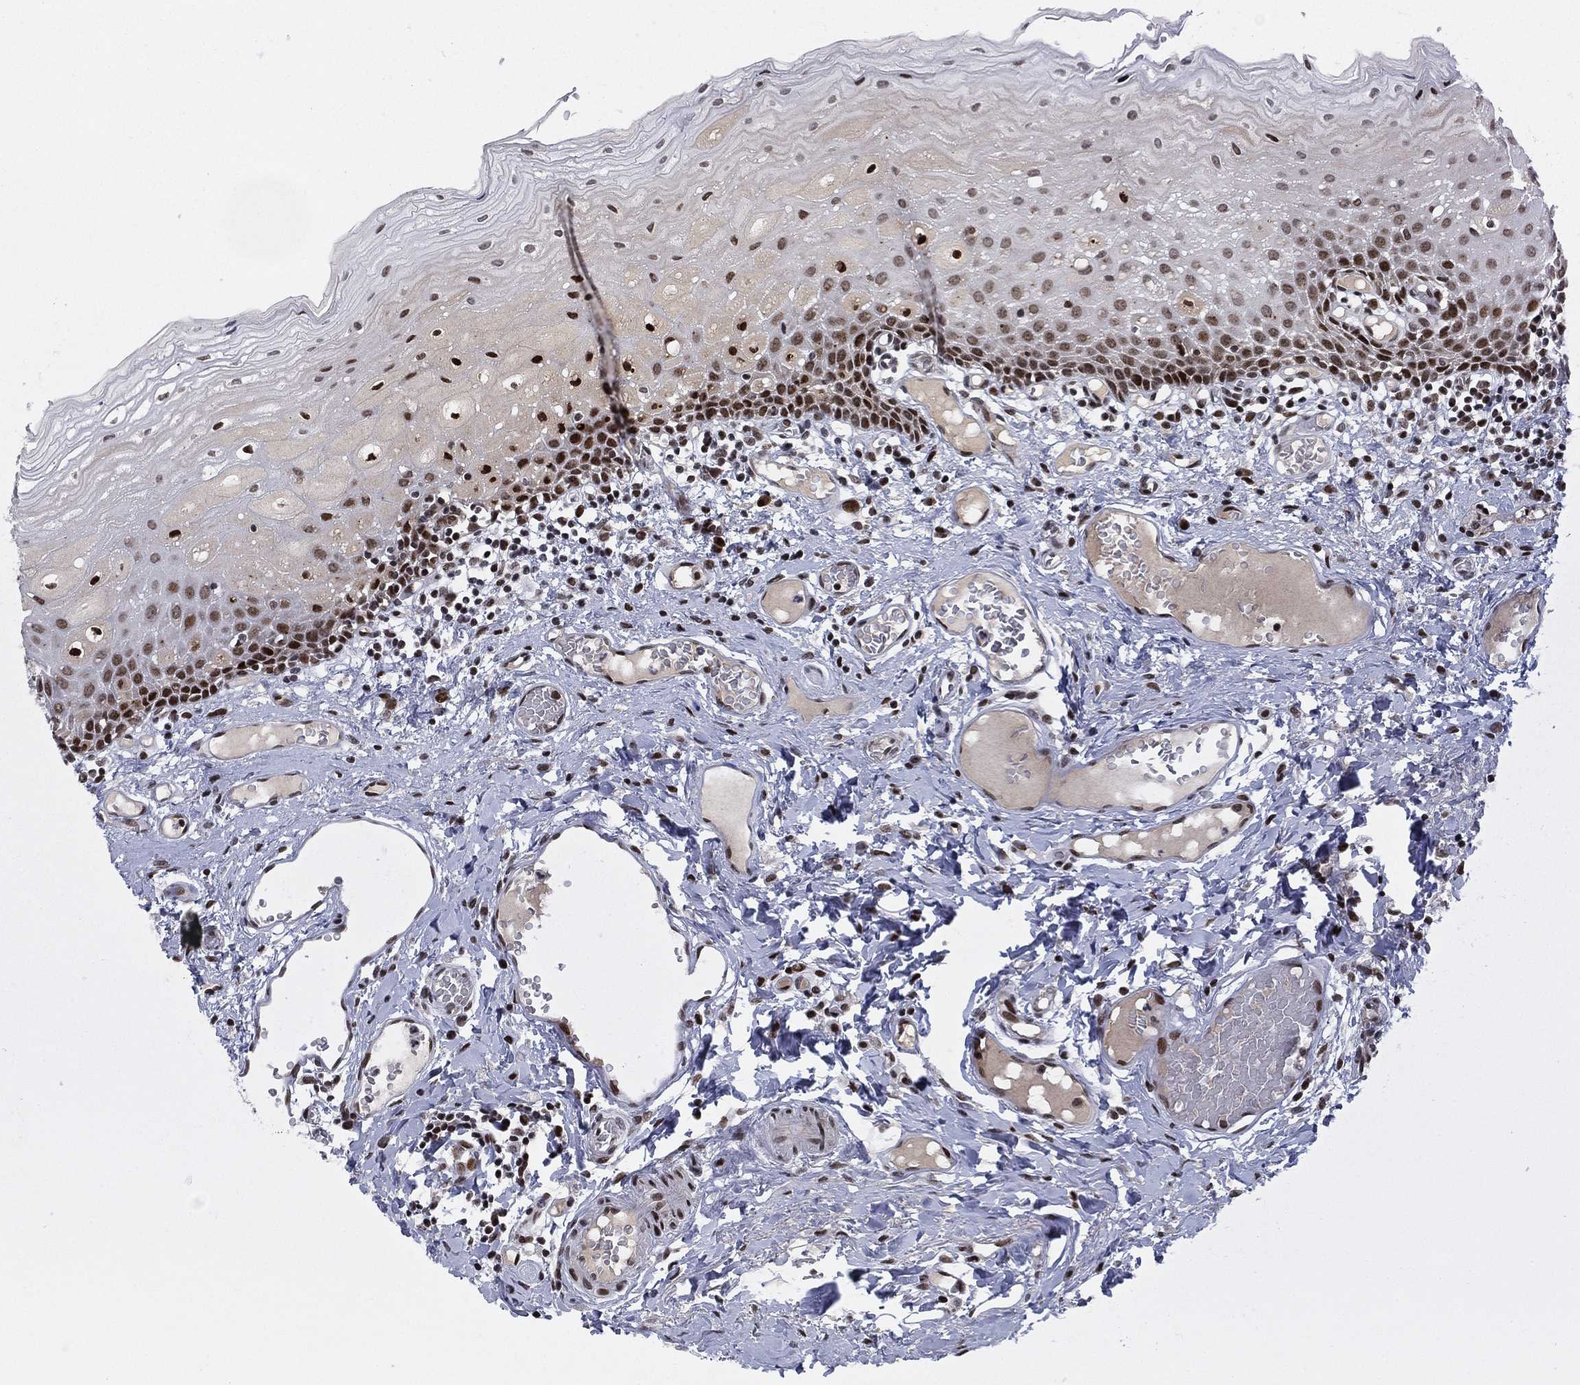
{"staining": {"intensity": "strong", "quantity": "25%-75%", "location": "nuclear"}, "tissue": "oral mucosa", "cell_type": "Squamous epithelial cells", "image_type": "normal", "snomed": [{"axis": "morphology", "description": "Normal tissue, NOS"}, {"axis": "morphology", "description": "Squamous cell carcinoma, NOS"}, {"axis": "topography", "description": "Oral tissue"}, {"axis": "topography", "description": "Head-Neck"}], "caption": "Unremarkable oral mucosa demonstrates strong nuclear positivity in about 25%-75% of squamous epithelial cells, visualized by immunohistochemistry.", "gene": "RTF1", "patient": {"sex": "female", "age": 70}}